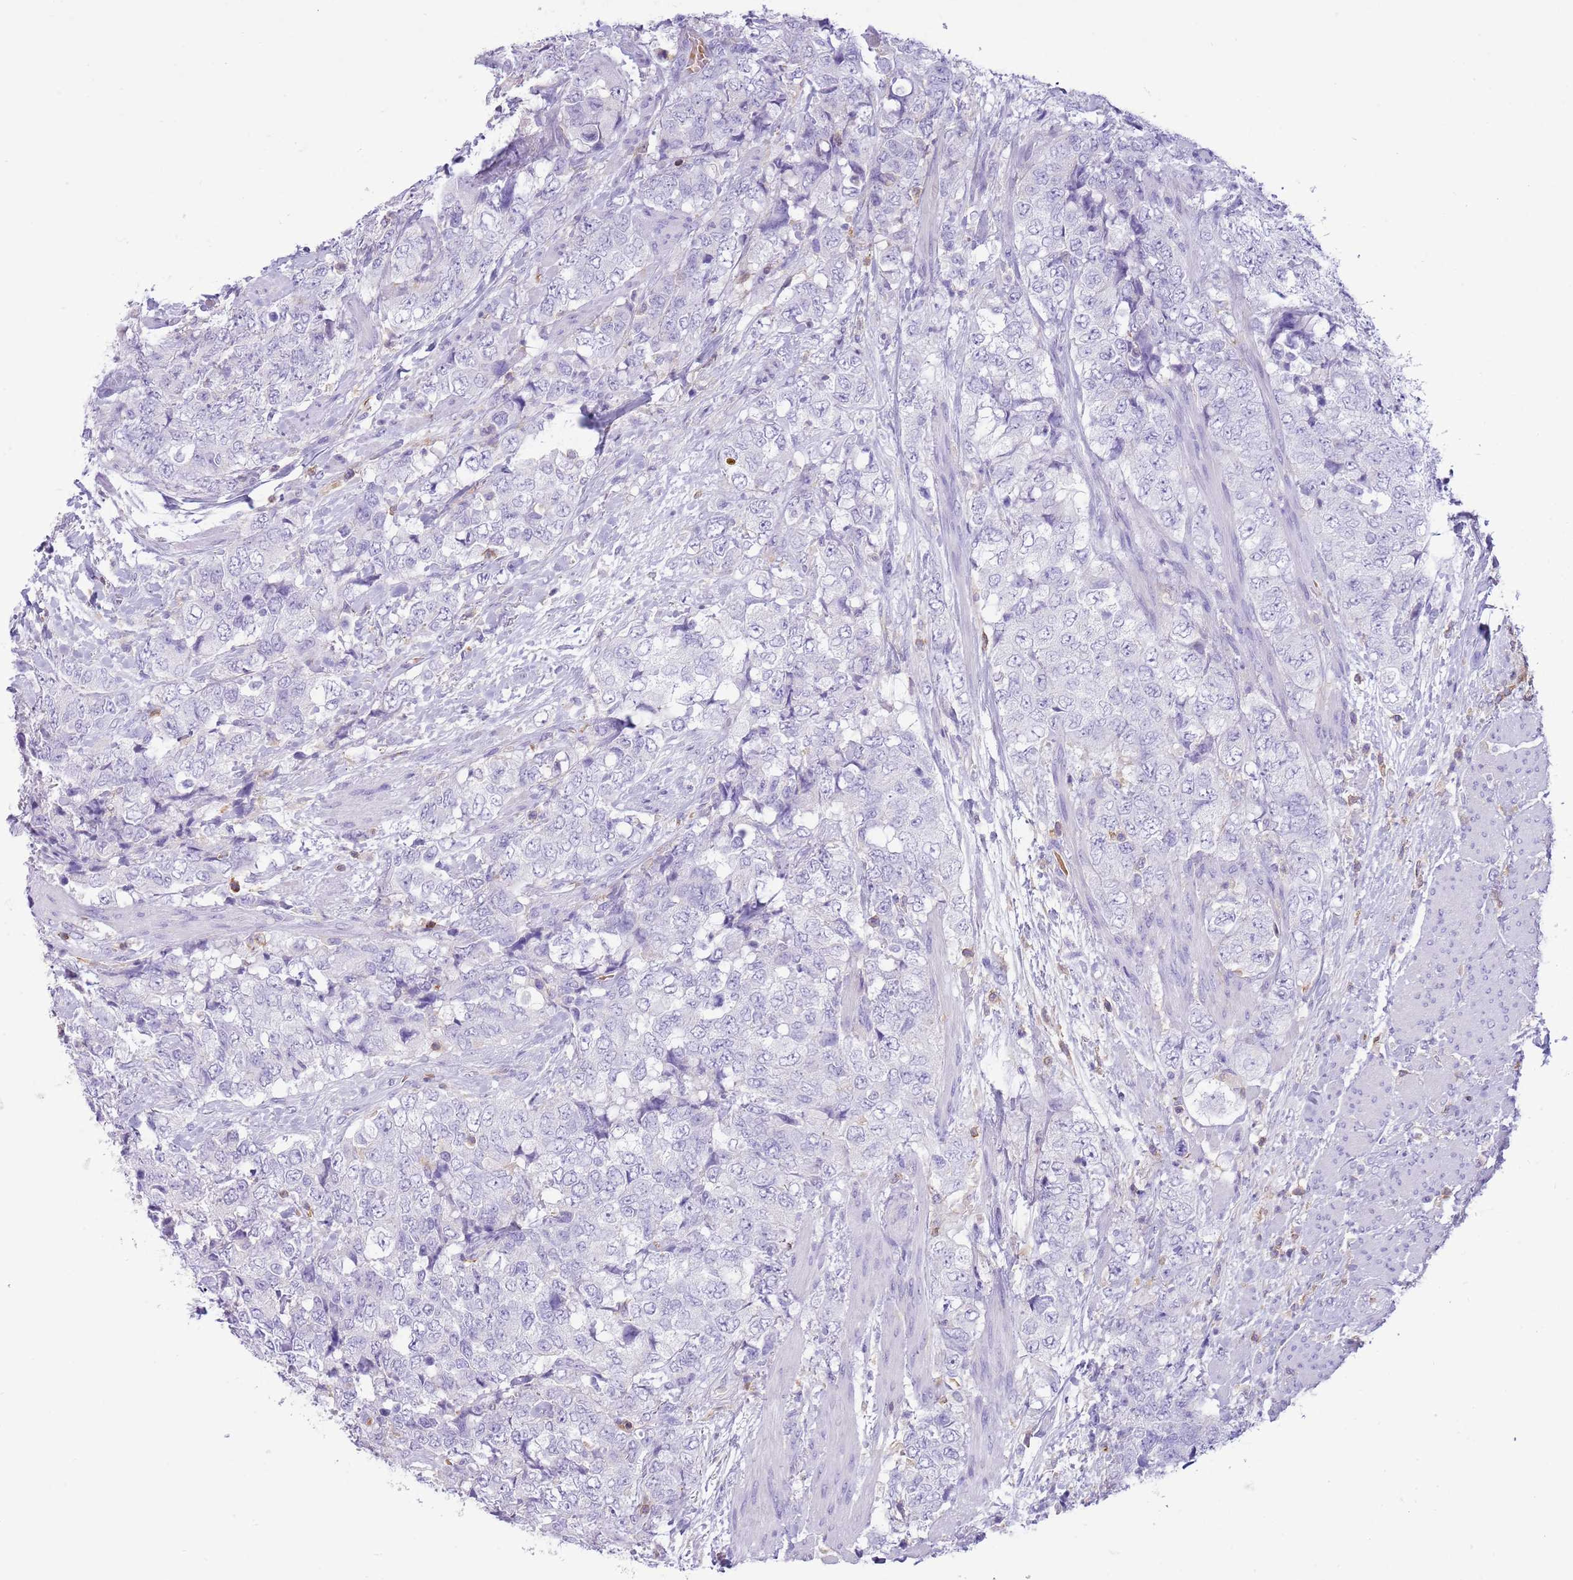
{"staining": {"intensity": "negative", "quantity": "none", "location": "none"}, "tissue": "urothelial cancer", "cell_type": "Tumor cells", "image_type": "cancer", "snomed": [{"axis": "morphology", "description": "Urothelial carcinoma, High grade"}, {"axis": "topography", "description": "Urinary bladder"}], "caption": "IHC micrograph of urothelial carcinoma (high-grade) stained for a protein (brown), which shows no expression in tumor cells.", "gene": "OR4Q3", "patient": {"sex": "female", "age": 78}}